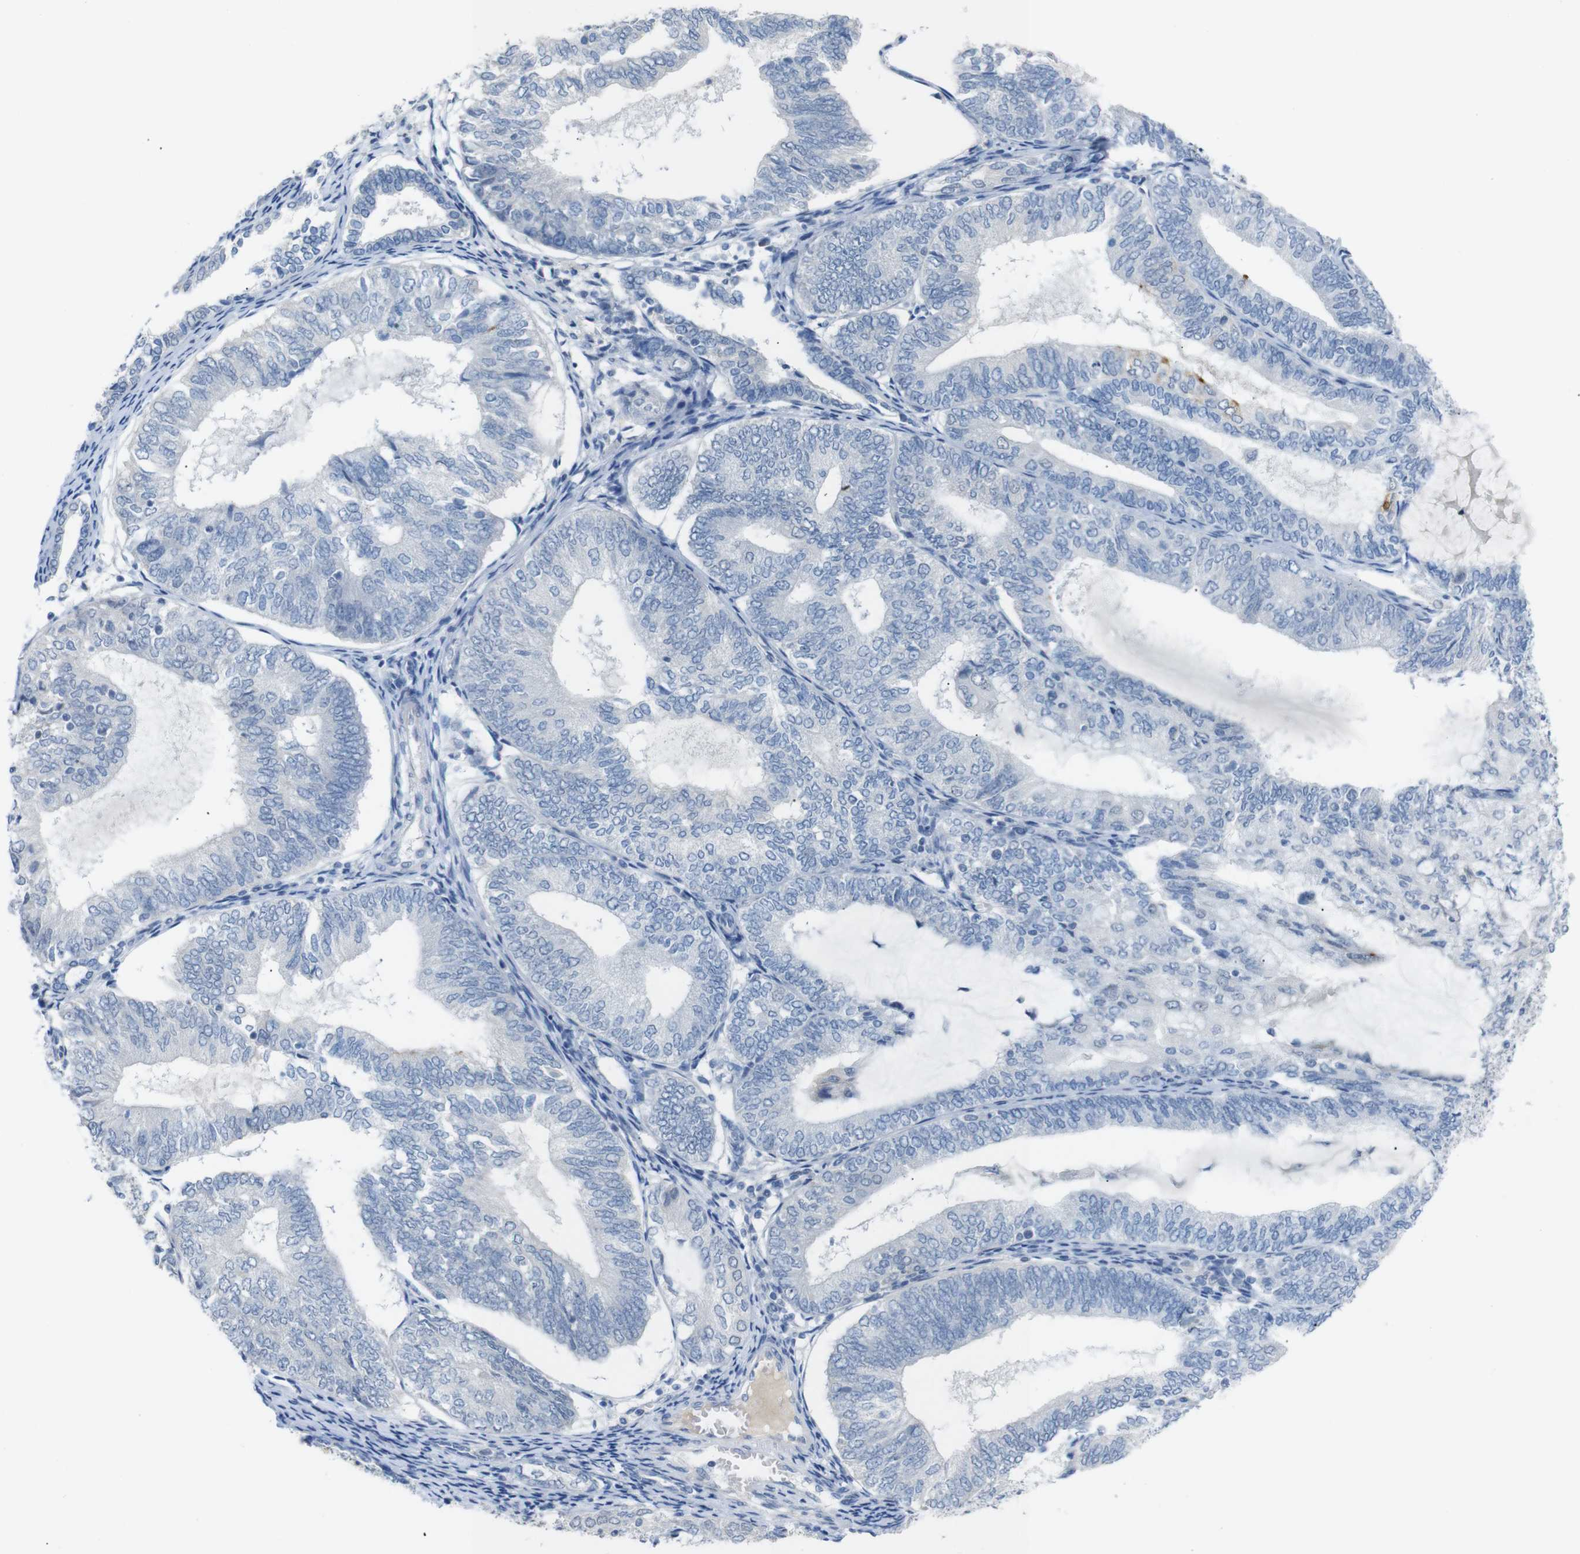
{"staining": {"intensity": "negative", "quantity": "none", "location": "none"}, "tissue": "endometrial cancer", "cell_type": "Tumor cells", "image_type": "cancer", "snomed": [{"axis": "morphology", "description": "Adenocarcinoma, NOS"}, {"axis": "topography", "description": "Endometrium"}], "caption": "Endometrial cancer (adenocarcinoma) stained for a protein using immunohistochemistry (IHC) exhibits no expression tumor cells.", "gene": "CHRM5", "patient": {"sex": "female", "age": 81}}